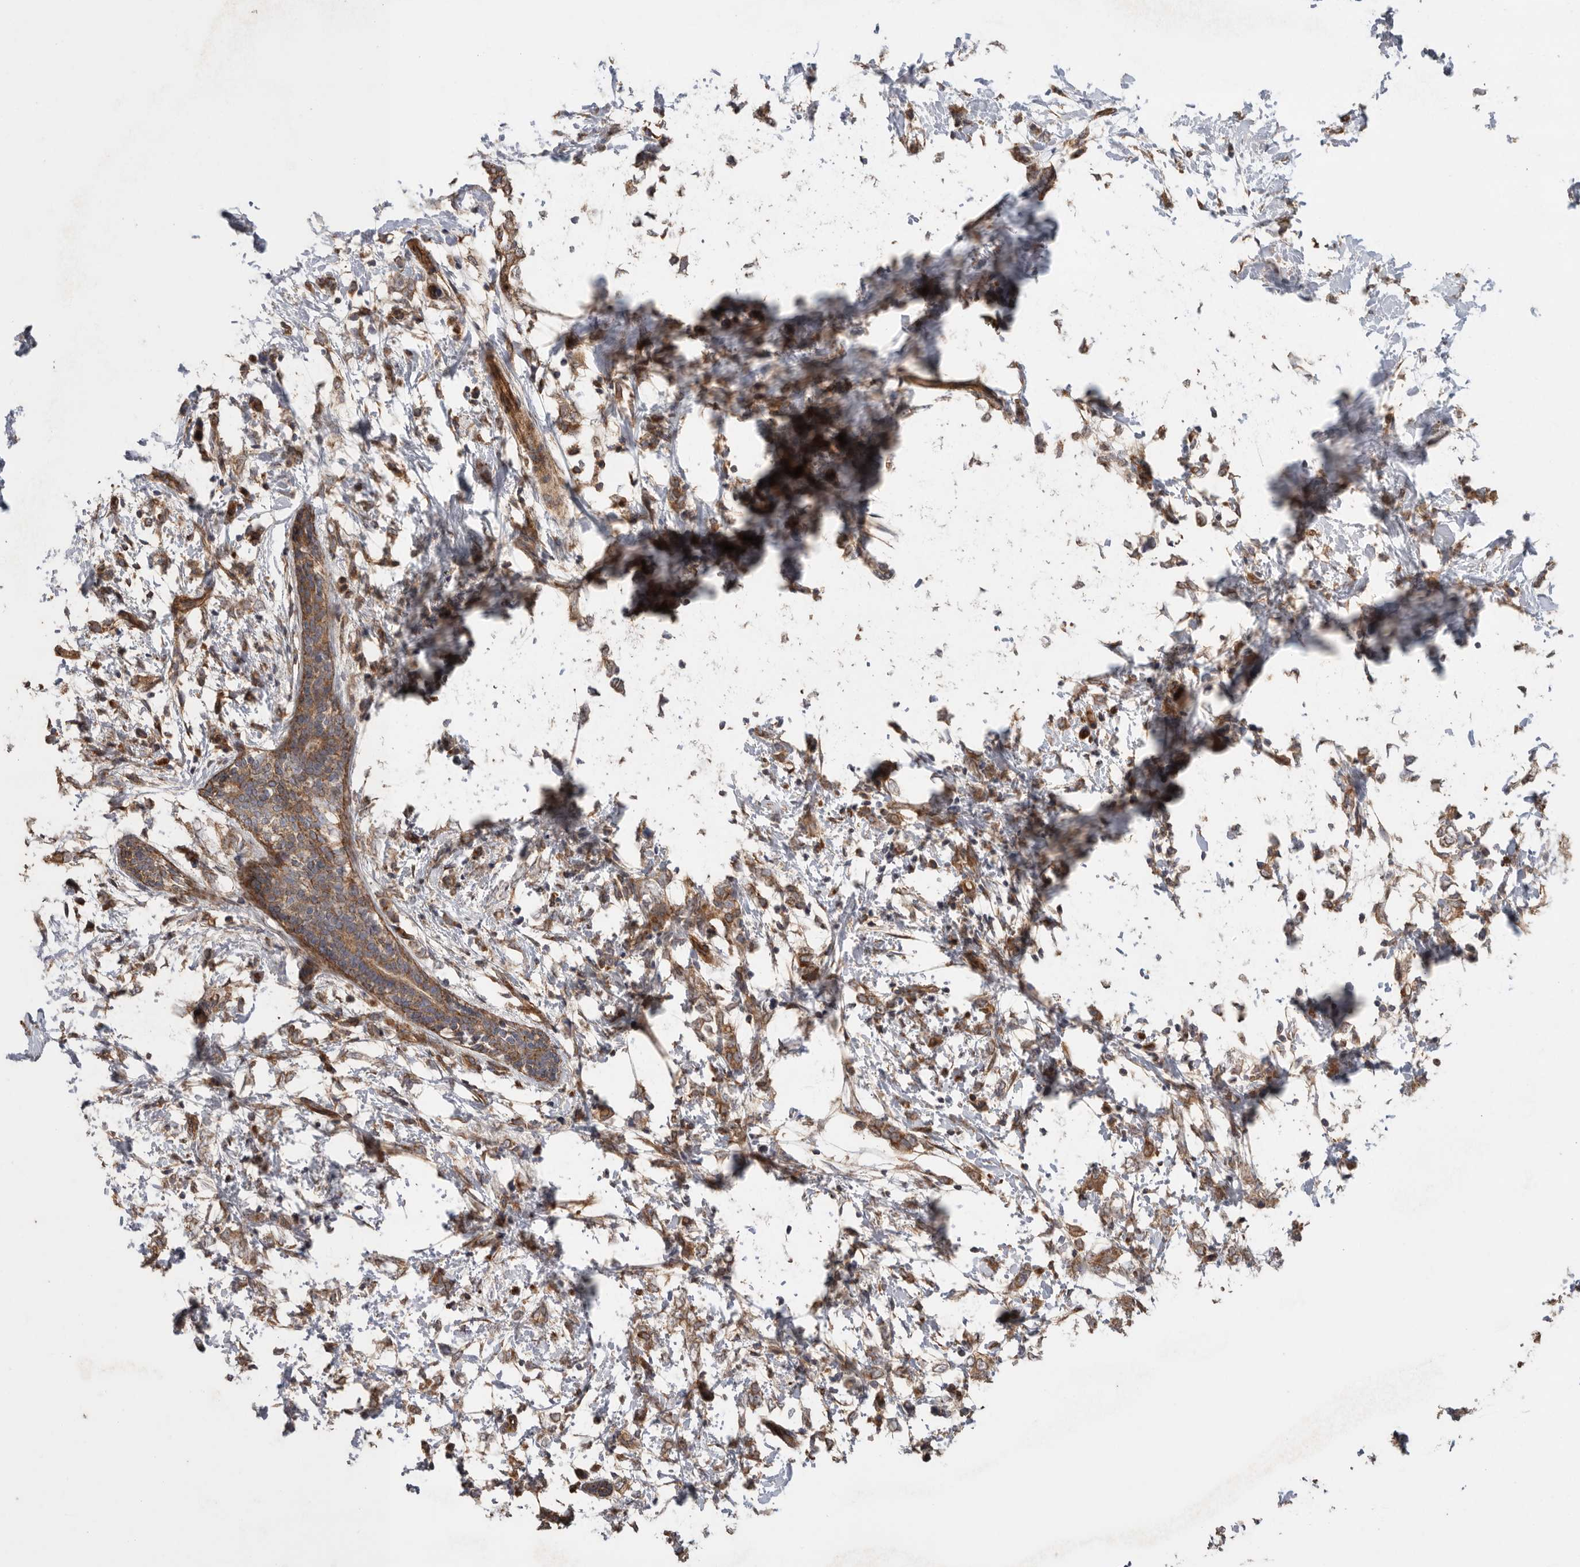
{"staining": {"intensity": "moderate", "quantity": ">75%", "location": "cytoplasmic/membranous"}, "tissue": "breast cancer", "cell_type": "Tumor cells", "image_type": "cancer", "snomed": [{"axis": "morphology", "description": "Normal tissue, NOS"}, {"axis": "morphology", "description": "Lobular carcinoma"}, {"axis": "topography", "description": "Breast"}], "caption": "Breast cancer tissue displays moderate cytoplasmic/membranous positivity in about >75% of tumor cells, visualized by immunohistochemistry.", "gene": "PODXL2", "patient": {"sex": "female", "age": 47}}